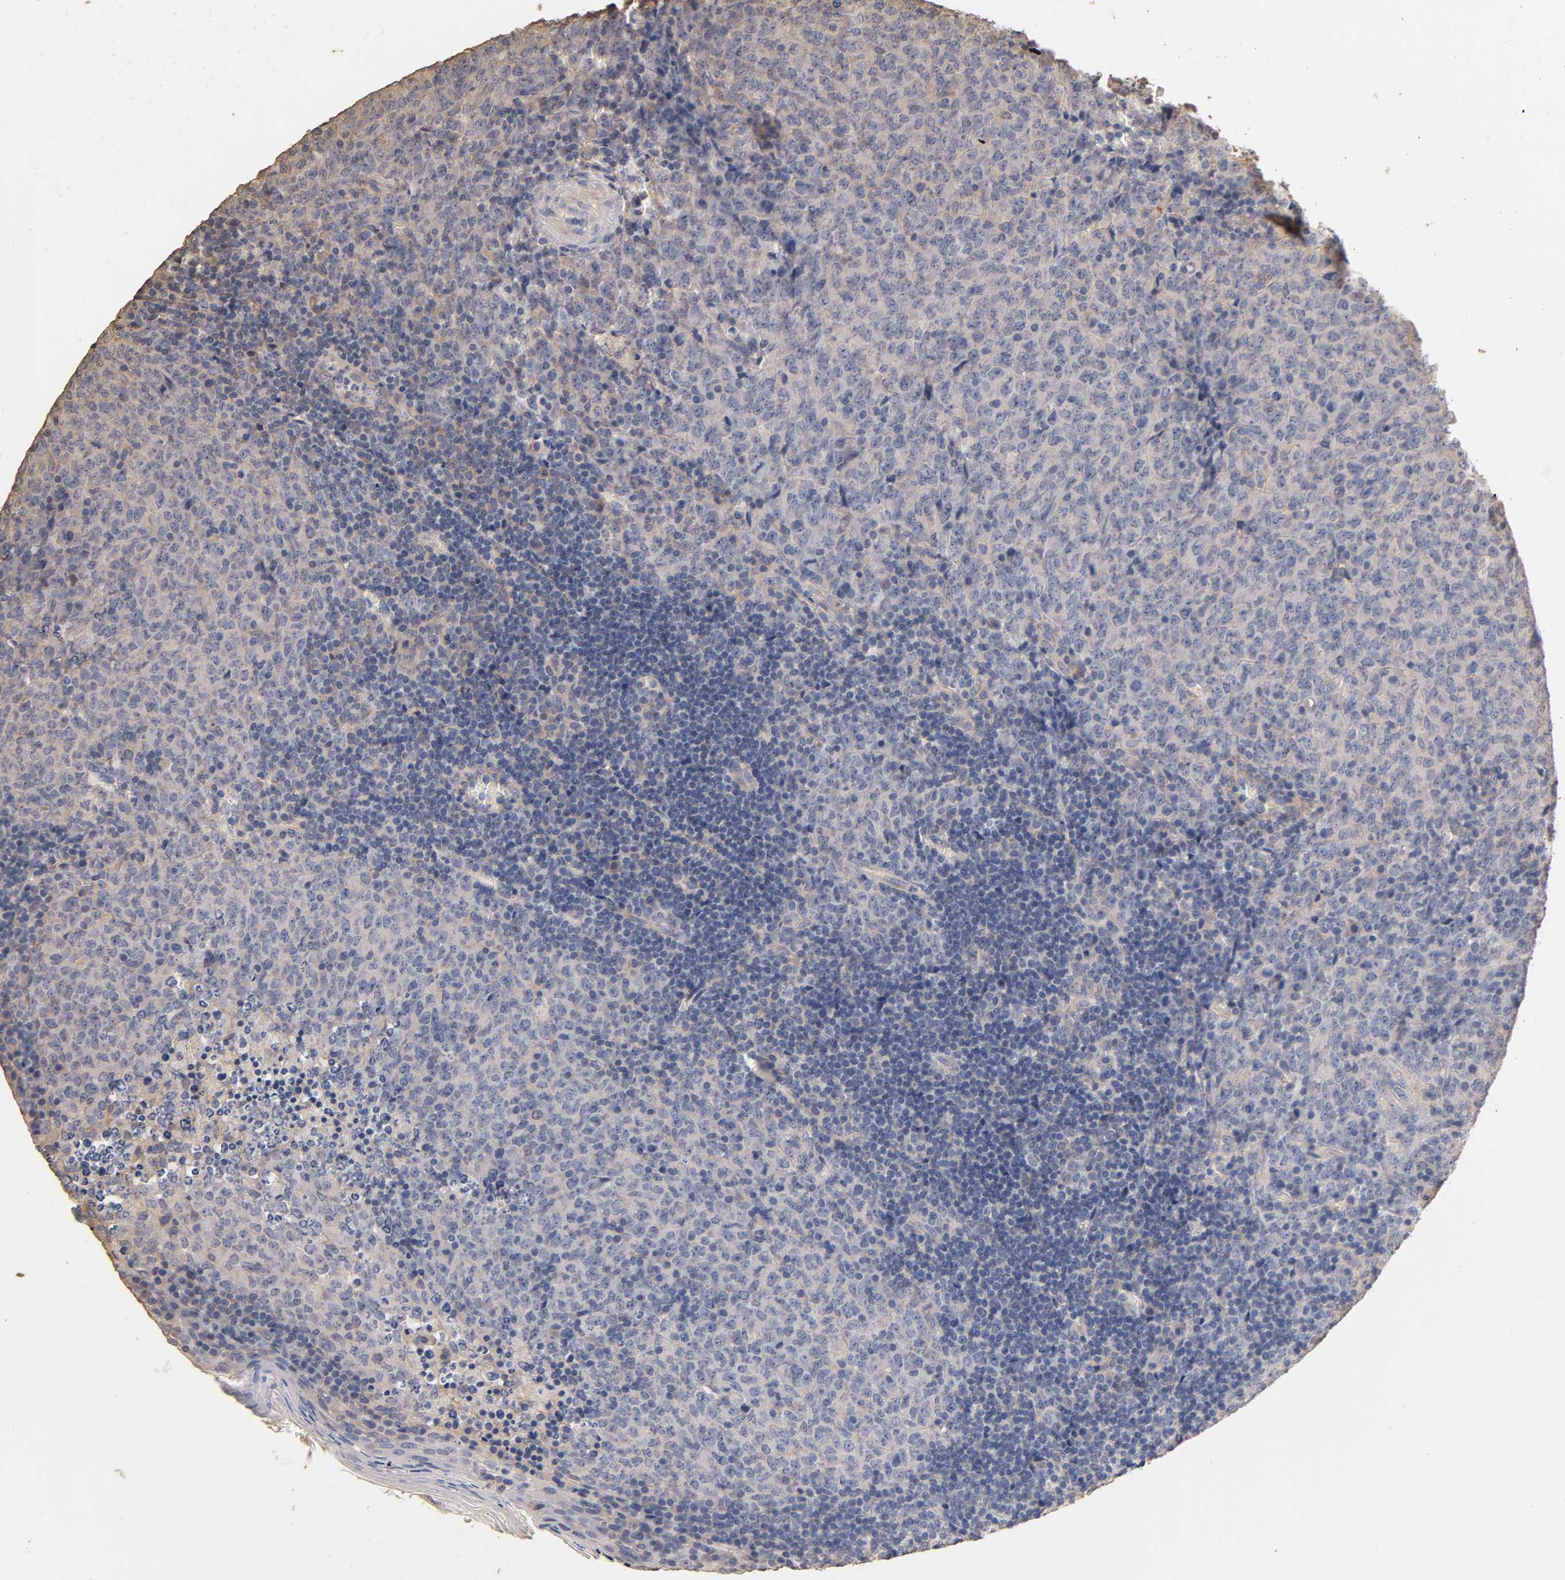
{"staining": {"intensity": "negative", "quantity": "none", "location": "none"}, "tissue": "lymphoma", "cell_type": "Tumor cells", "image_type": "cancer", "snomed": [{"axis": "morphology", "description": "Malignant lymphoma, non-Hodgkin's type, High grade"}, {"axis": "topography", "description": "Tonsil"}], "caption": "Immunohistochemical staining of high-grade malignant lymphoma, non-Hodgkin's type shows no significant expression in tumor cells.", "gene": "VSIG4", "patient": {"sex": "female", "age": 36}}